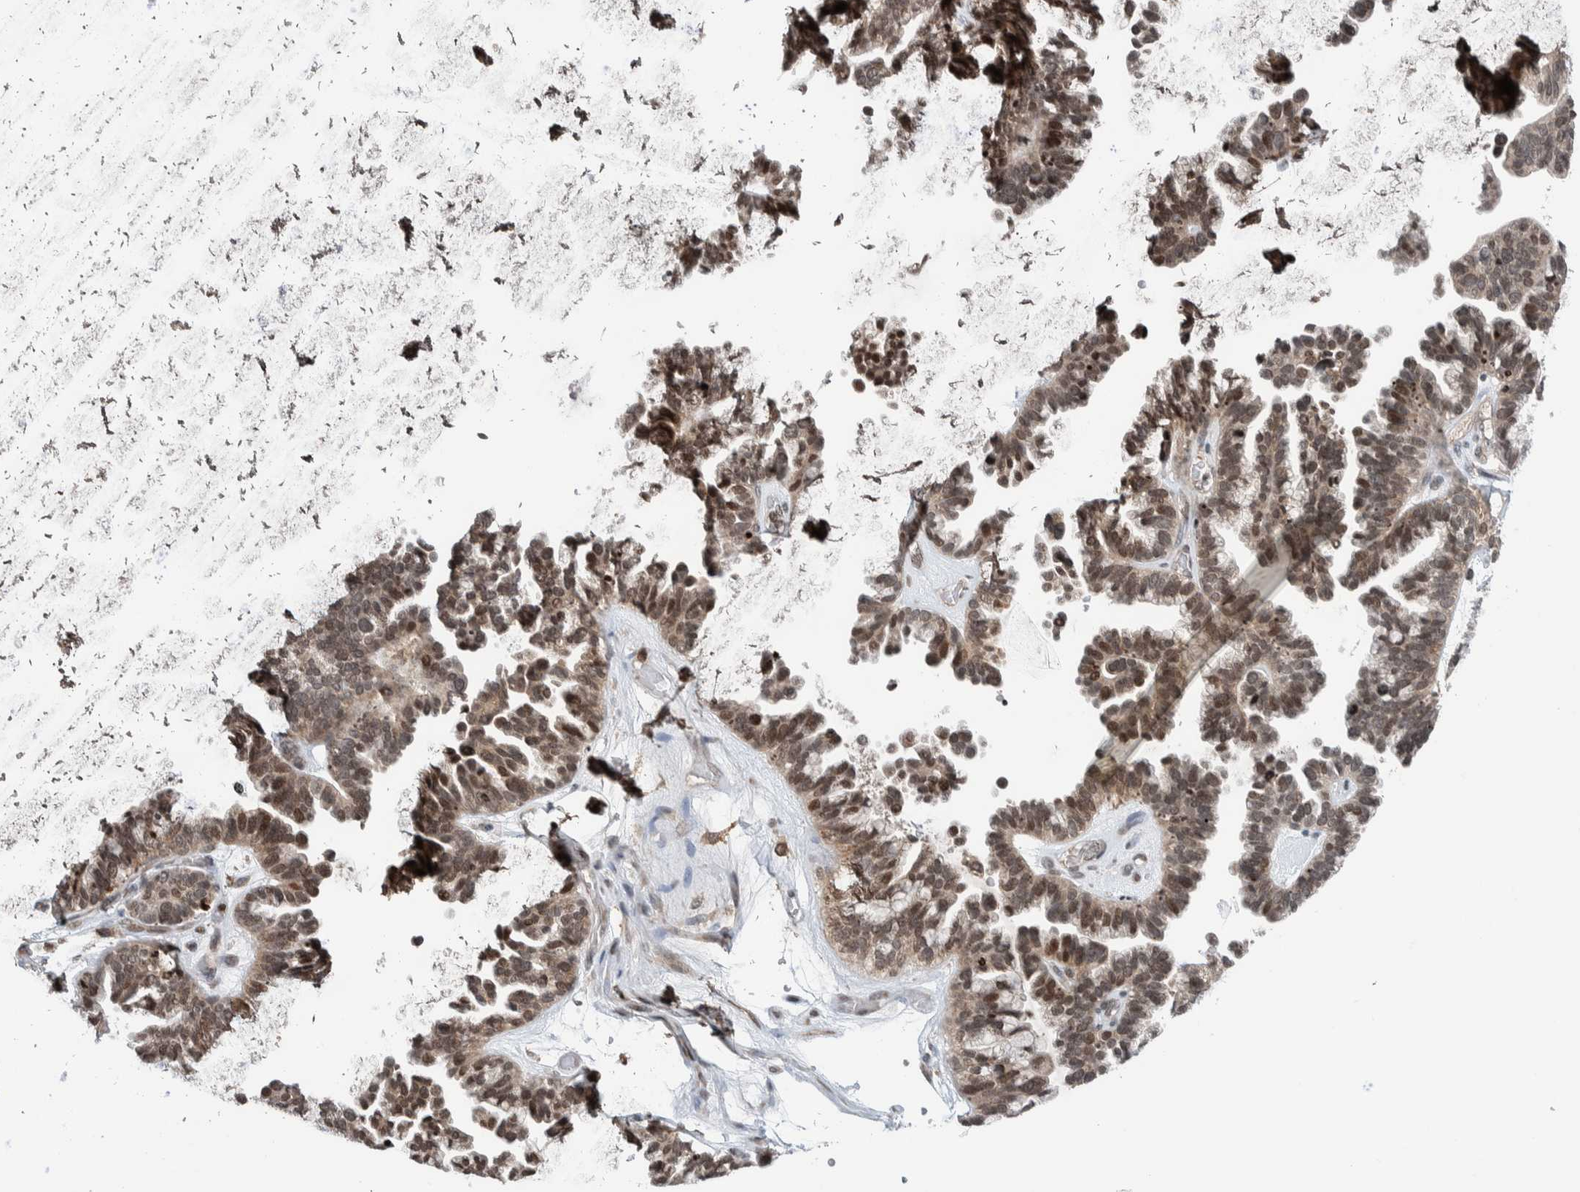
{"staining": {"intensity": "moderate", "quantity": ">75%", "location": "nuclear"}, "tissue": "ovarian cancer", "cell_type": "Tumor cells", "image_type": "cancer", "snomed": [{"axis": "morphology", "description": "Cystadenocarcinoma, serous, NOS"}, {"axis": "topography", "description": "Ovary"}], "caption": "Protein staining by immunohistochemistry demonstrates moderate nuclear positivity in approximately >75% of tumor cells in ovarian cancer (serous cystadenocarcinoma).", "gene": "NPLOC4", "patient": {"sex": "female", "age": 56}}